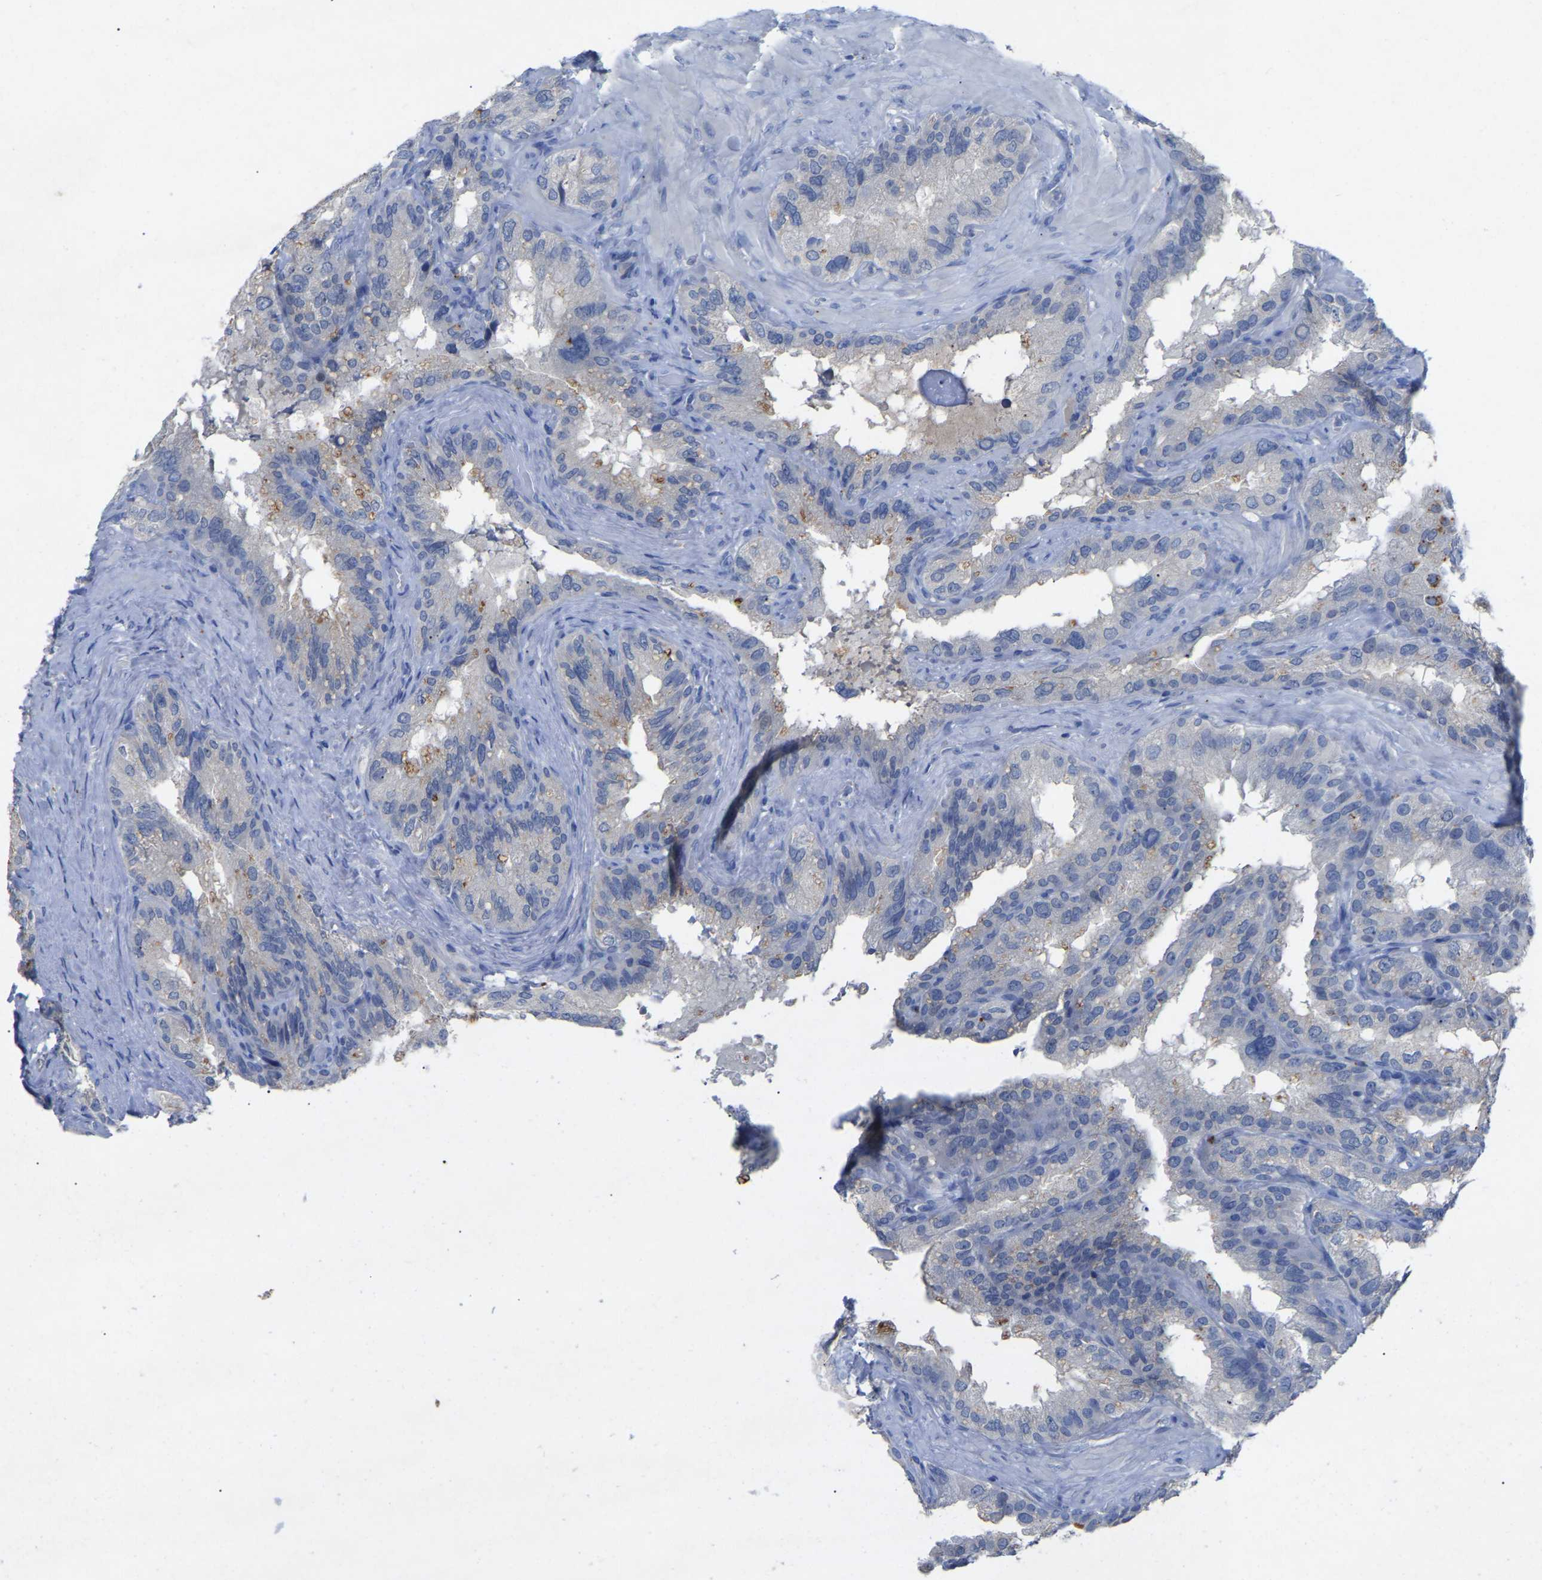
{"staining": {"intensity": "negative", "quantity": "none", "location": "none"}, "tissue": "seminal vesicle", "cell_type": "Glandular cells", "image_type": "normal", "snomed": [{"axis": "morphology", "description": "Normal tissue, NOS"}, {"axis": "topography", "description": "Seminal veicle"}], "caption": "IHC image of normal human seminal vesicle stained for a protein (brown), which demonstrates no positivity in glandular cells. (DAB immunohistochemistry (IHC) visualized using brightfield microscopy, high magnification).", "gene": "SMPD2", "patient": {"sex": "male", "age": 68}}